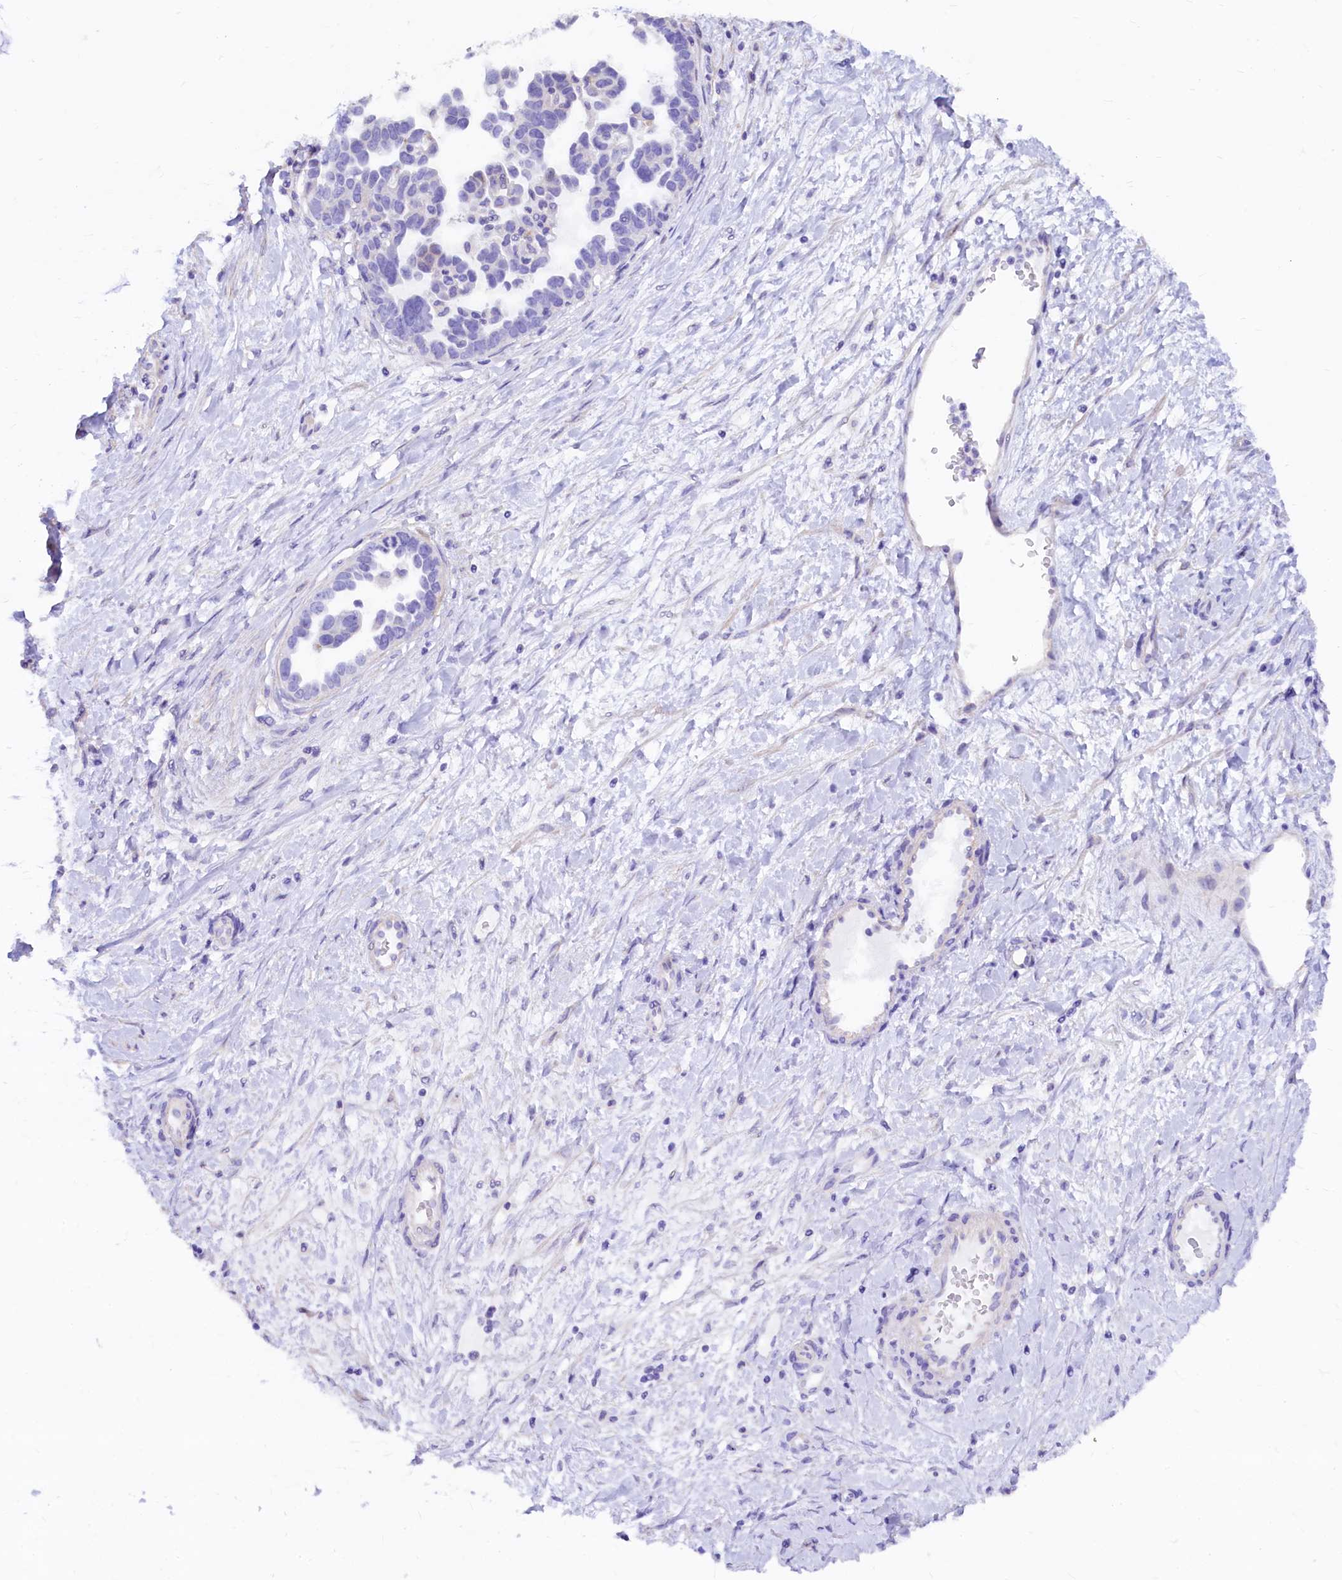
{"staining": {"intensity": "negative", "quantity": "none", "location": "none"}, "tissue": "ovarian cancer", "cell_type": "Tumor cells", "image_type": "cancer", "snomed": [{"axis": "morphology", "description": "Cystadenocarcinoma, serous, NOS"}, {"axis": "topography", "description": "Ovary"}], "caption": "Immunohistochemistry of human ovarian cancer (serous cystadenocarcinoma) demonstrates no positivity in tumor cells.", "gene": "RBP3", "patient": {"sex": "female", "age": 54}}